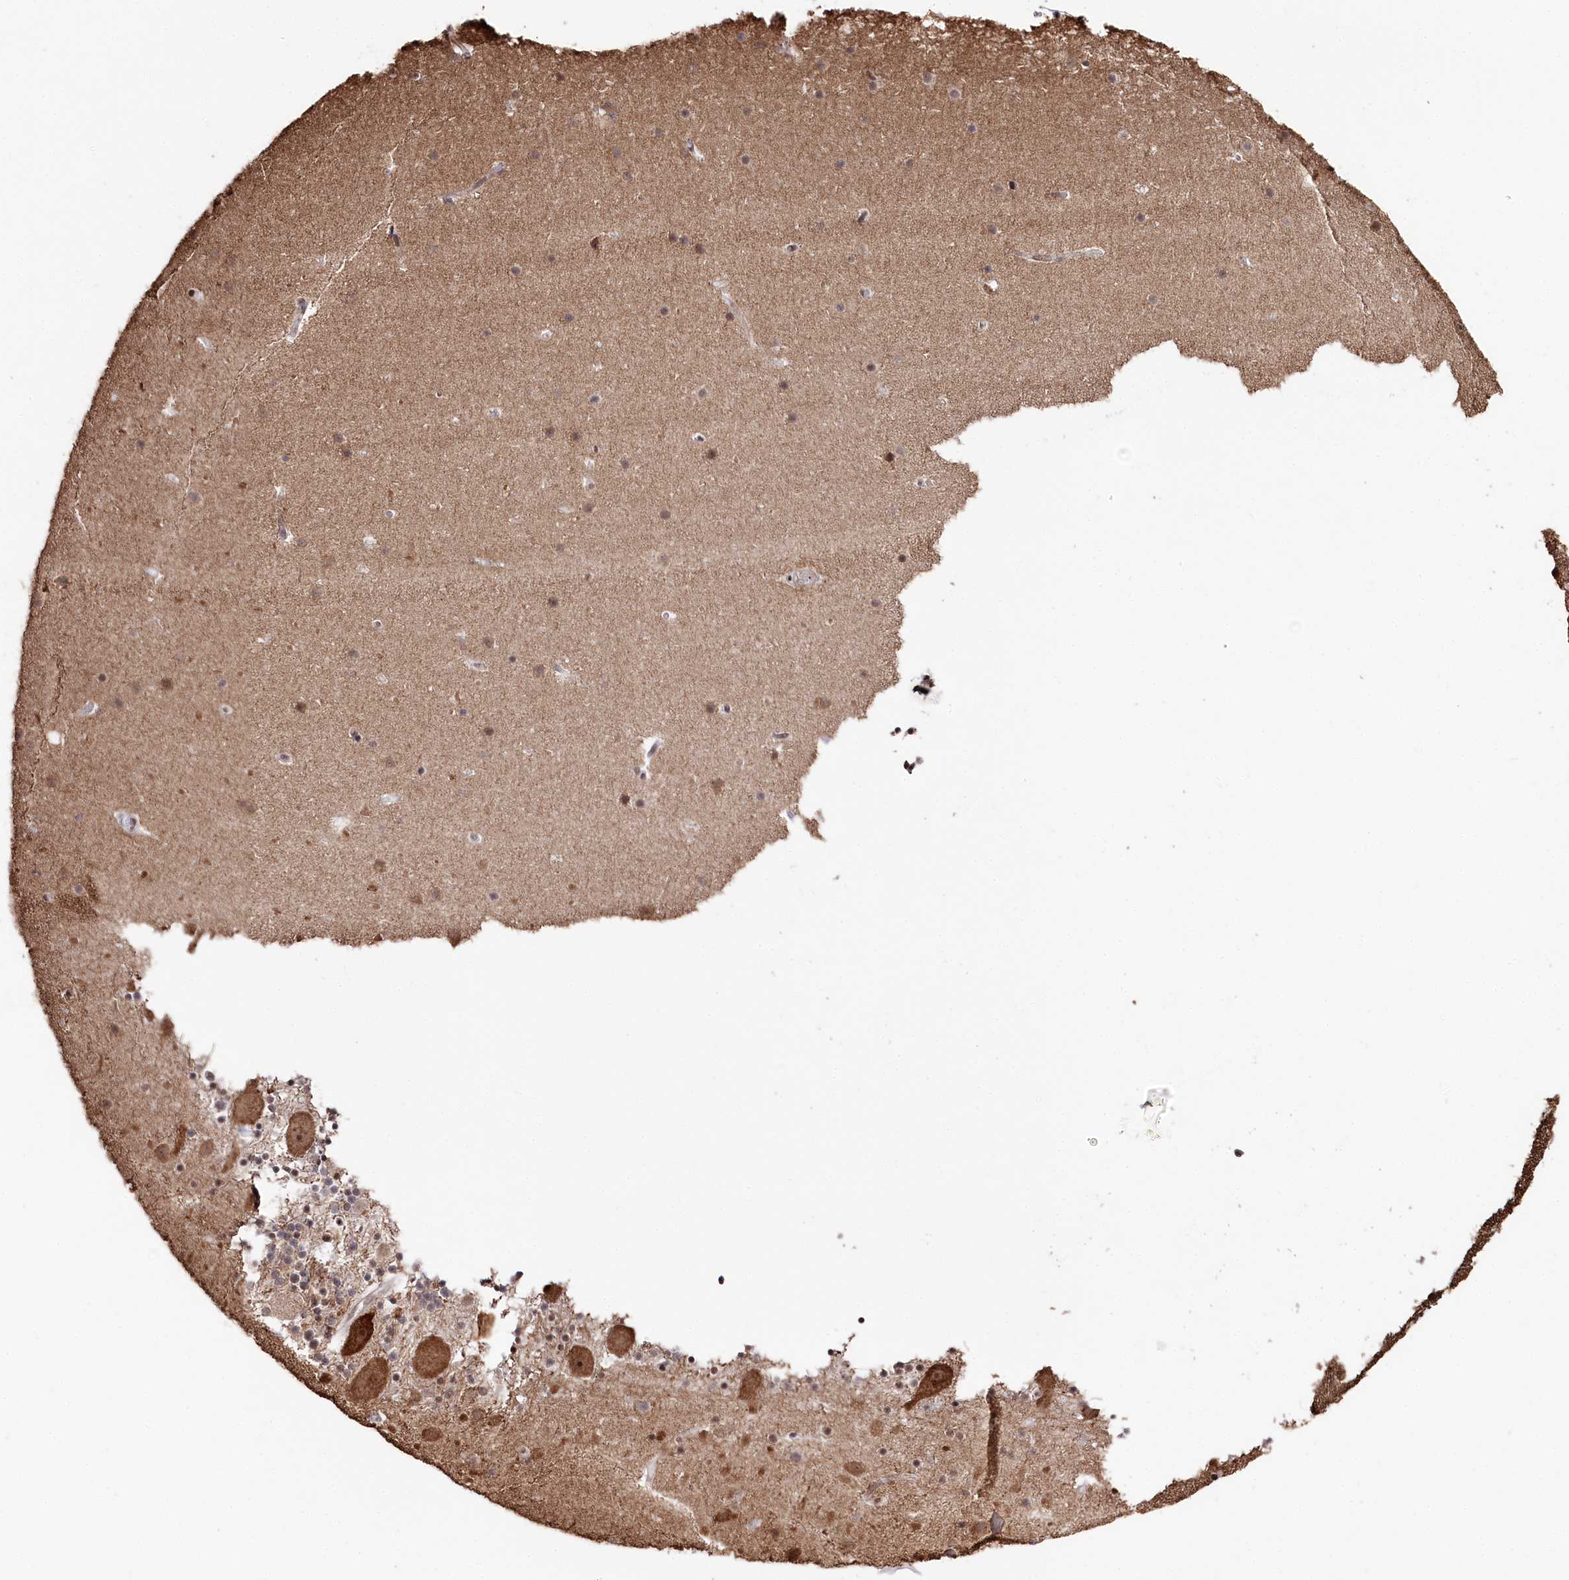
{"staining": {"intensity": "weak", "quantity": "25%-75%", "location": "cytoplasmic/membranous"}, "tissue": "cerebellum", "cell_type": "Cells in granular layer", "image_type": "normal", "snomed": [{"axis": "morphology", "description": "Normal tissue, NOS"}, {"axis": "topography", "description": "Cerebellum"}], "caption": "Weak cytoplasmic/membranous protein positivity is seen in approximately 25%-75% of cells in granular layer in cerebellum. Using DAB (3,3'-diaminobenzidine) (brown) and hematoxylin (blue) stains, captured at high magnification using brightfield microscopy.", "gene": "POLR2H", "patient": {"sex": "male", "age": 57}}